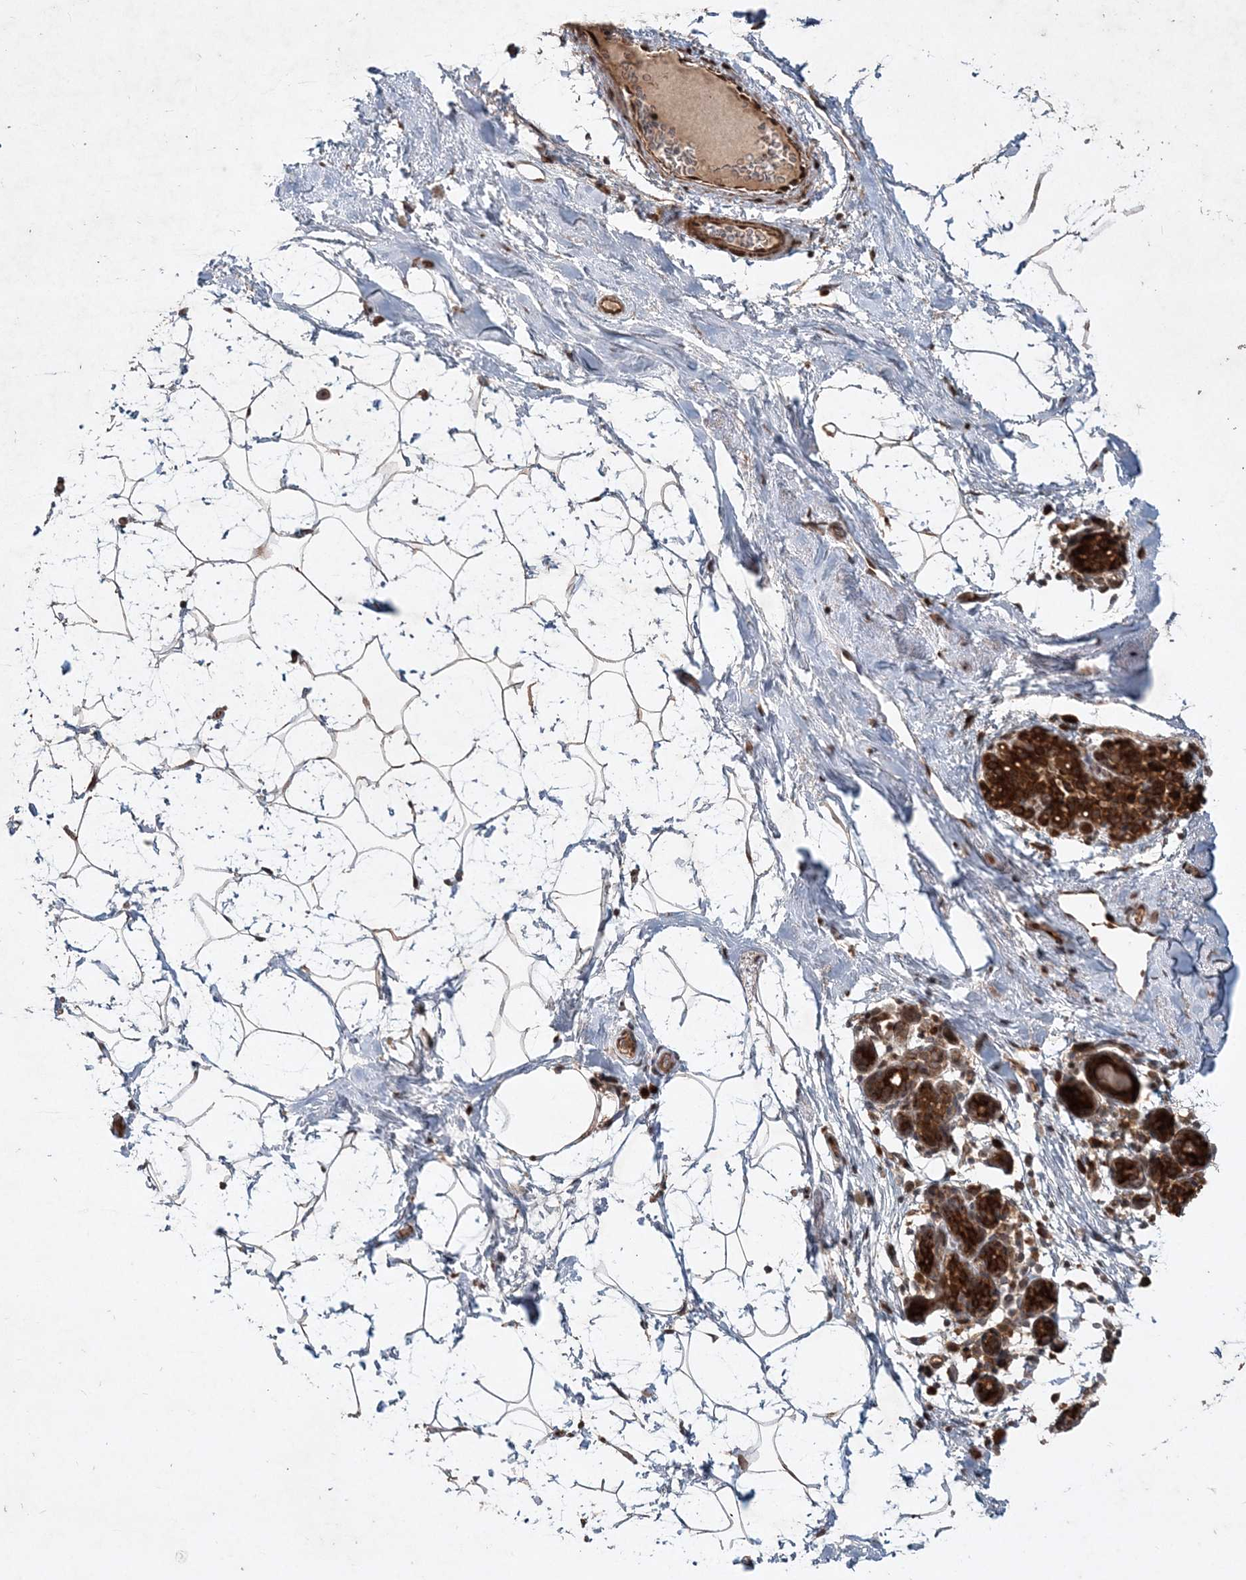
{"staining": {"intensity": "moderate", "quantity": "25%-75%", "location": "cytoplasmic/membranous"}, "tissue": "breast", "cell_type": "Adipocytes", "image_type": "normal", "snomed": [{"axis": "morphology", "description": "Normal tissue, NOS"}, {"axis": "morphology", "description": "Lobular carcinoma"}, {"axis": "topography", "description": "Breast"}], "caption": "DAB (3,3'-diaminobenzidine) immunohistochemical staining of unremarkable human breast exhibits moderate cytoplasmic/membranous protein staining in approximately 25%-75% of adipocytes. (DAB (3,3'-diaminobenzidine) IHC with brightfield microscopy, high magnification).", "gene": "UBR3", "patient": {"sex": "female", "age": 62}}